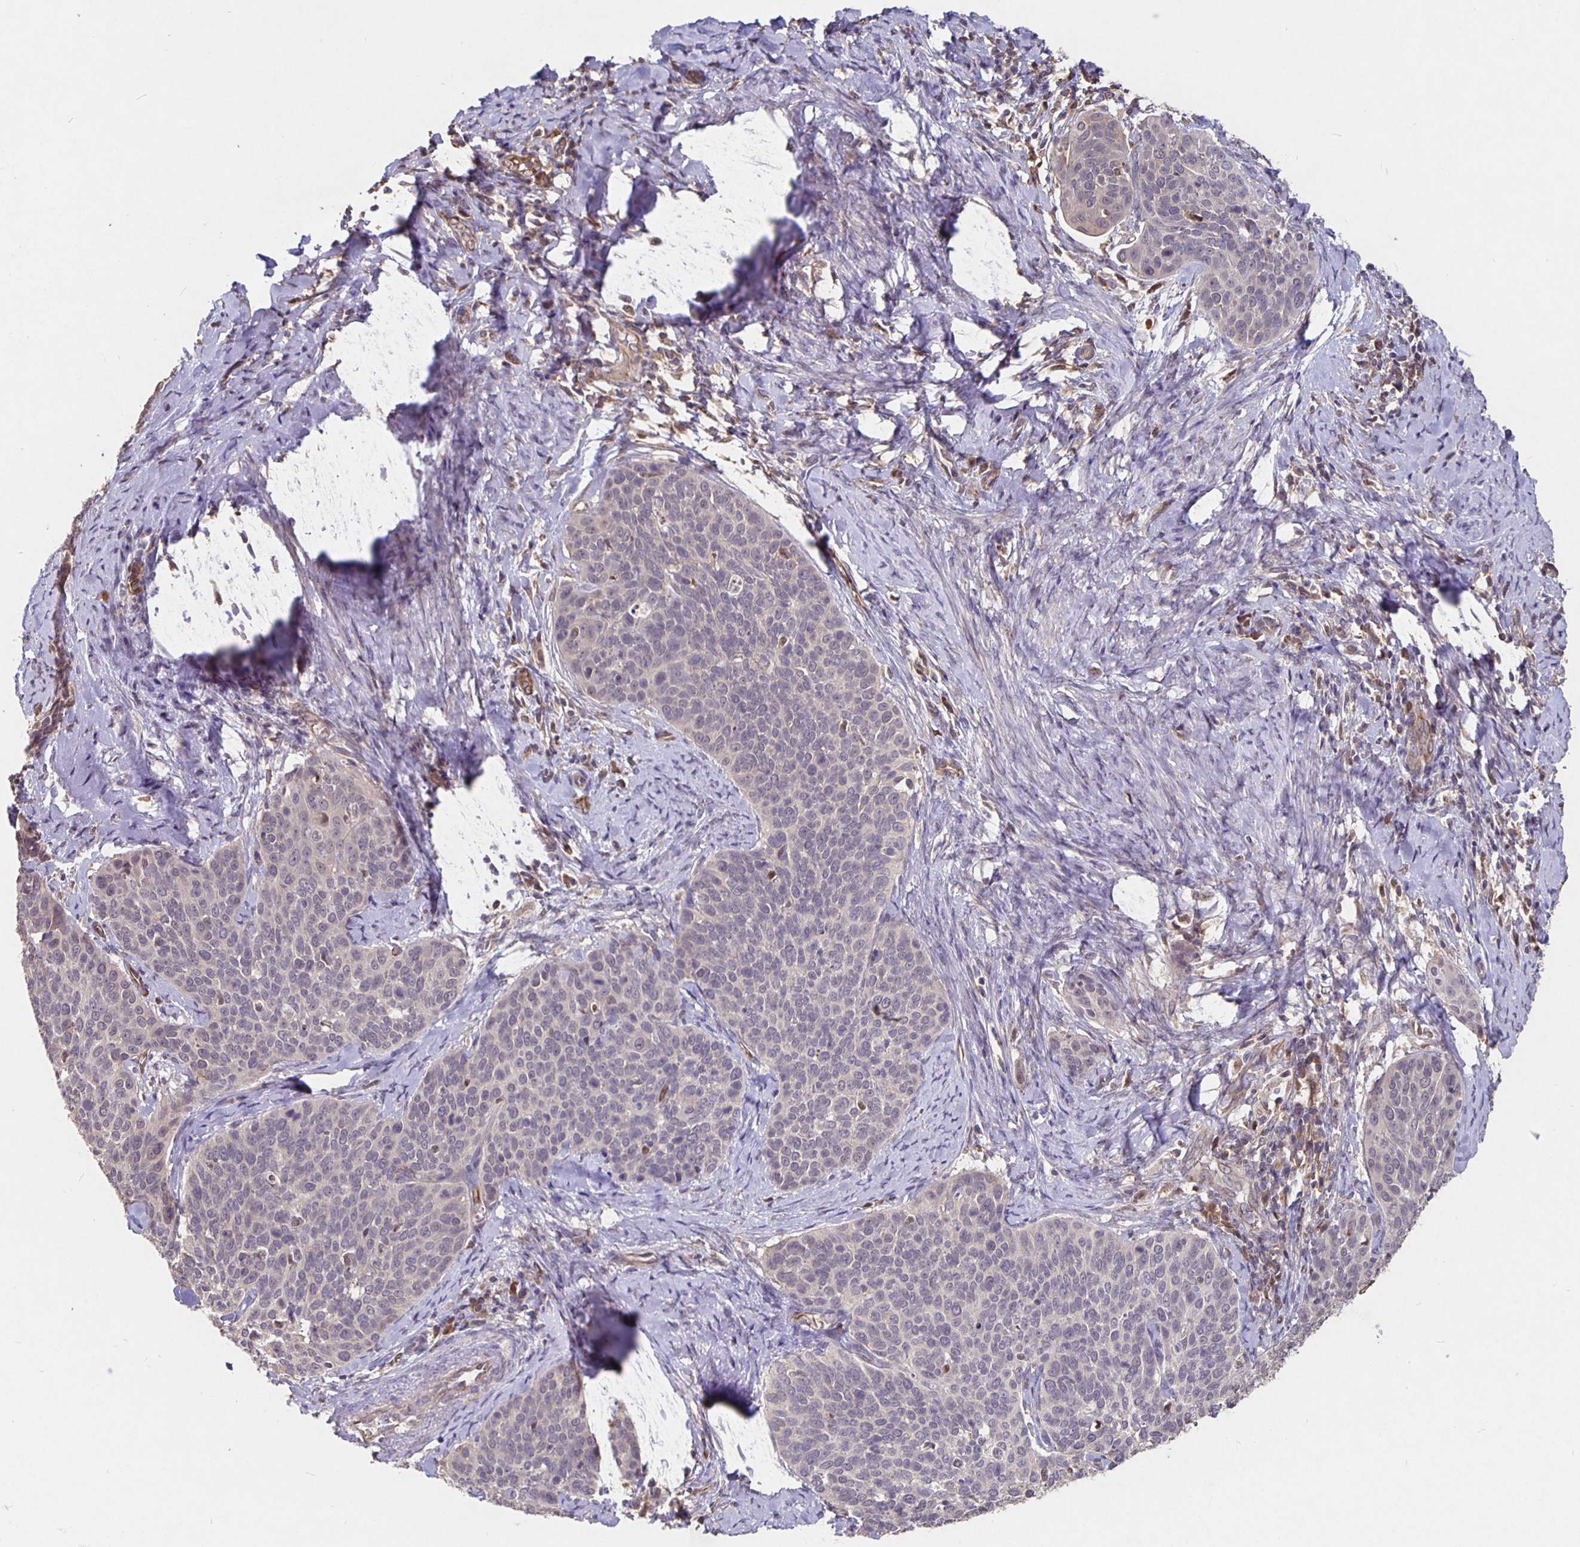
{"staining": {"intensity": "negative", "quantity": "none", "location": "none"}, "tissue": "cervical cancer", "cell_type": "Tumor cells", "image_type": "cancer", "snomed": [{"axis": "morphology", "description": "Squamous cell carcinoma, NOS"}, {"axis": "topography", "description": "Cervix"}], "caption": "This is a micrograph of immunohistochemistry (IHC) staining of cervical cancer, which shows no positivity in tumor cells.", "gene": "NOG", "patient": {"sex": "female", "age": 69}}